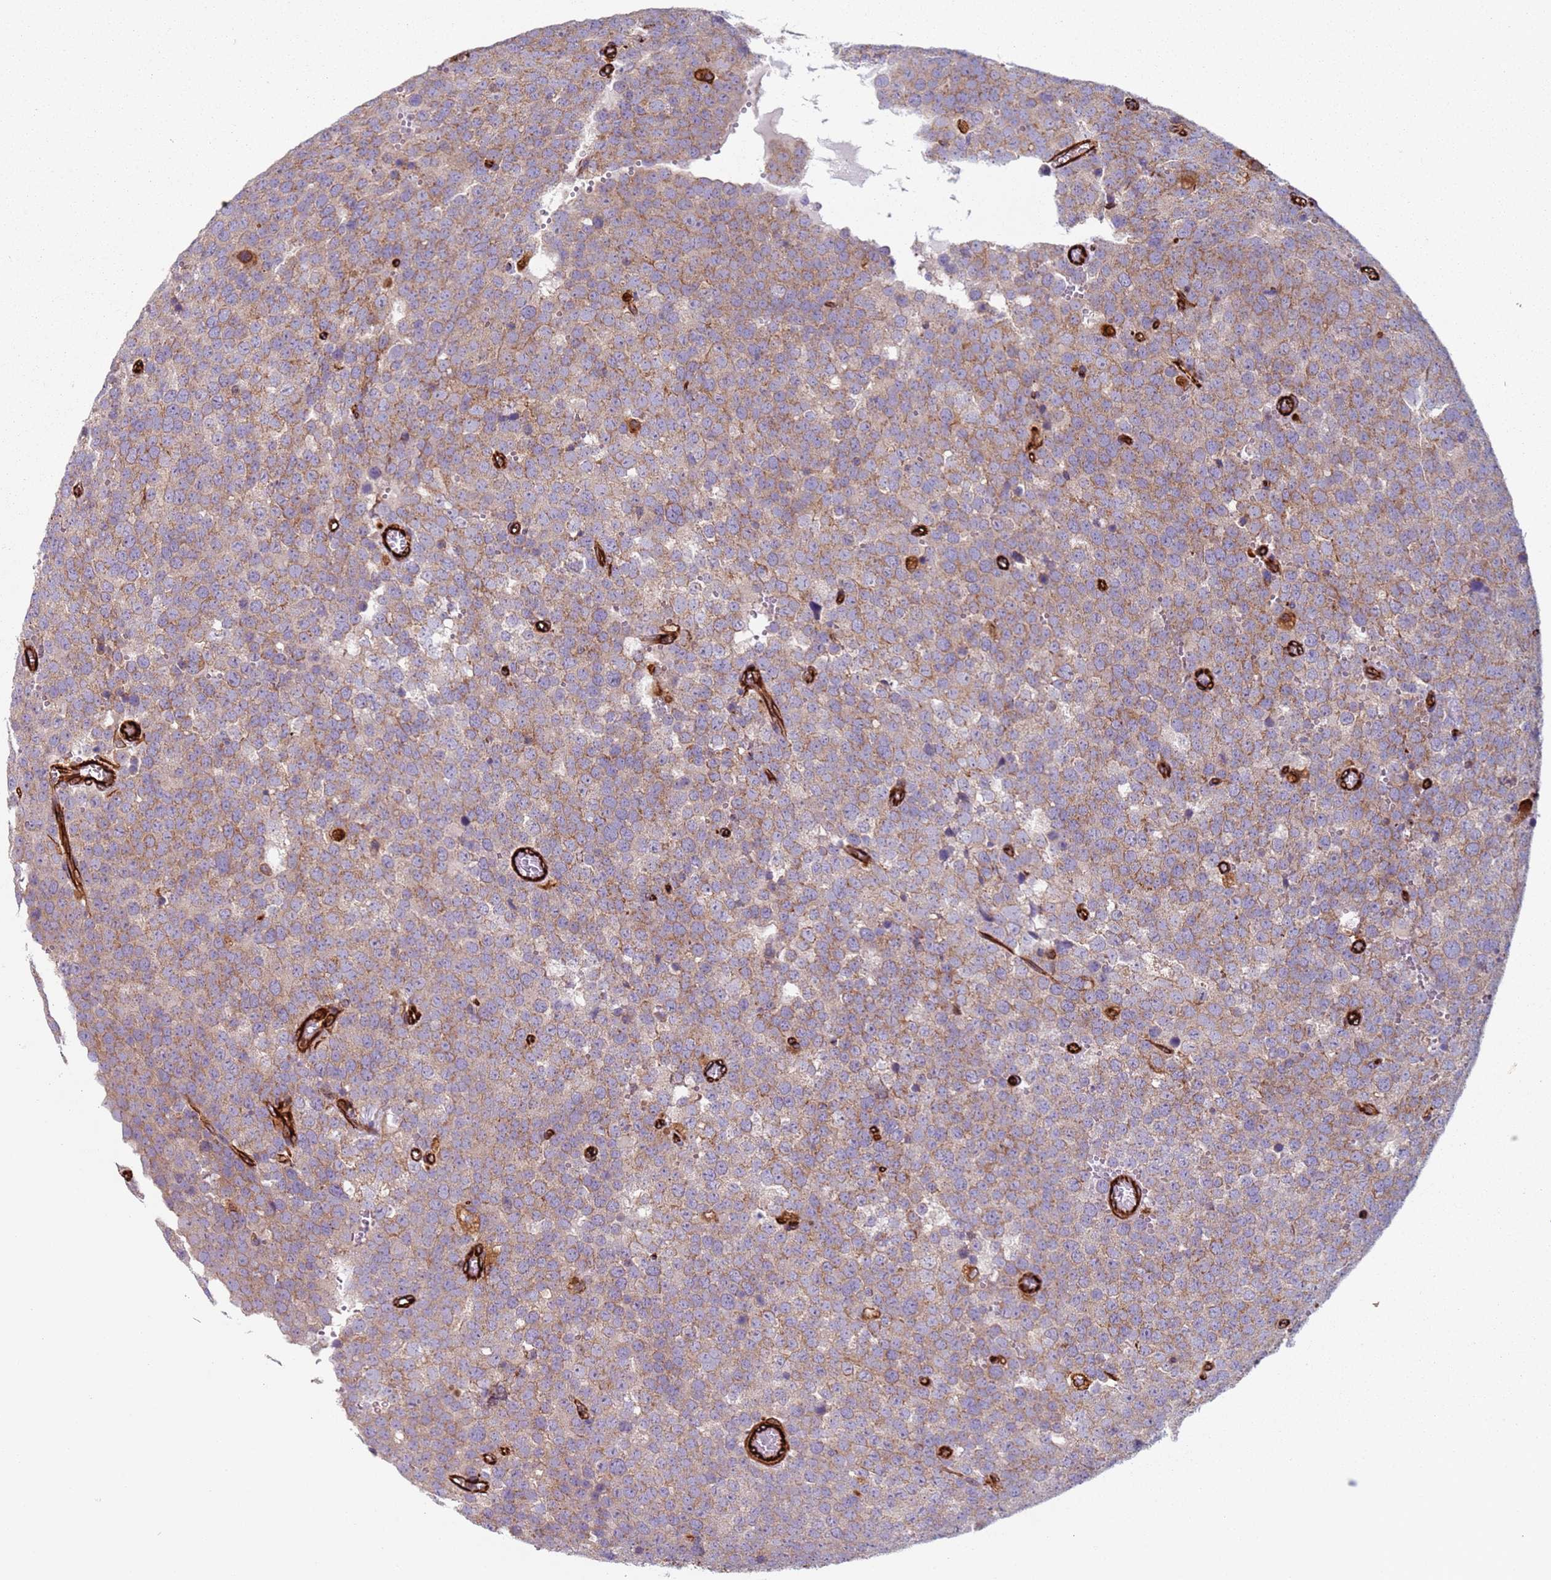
{"staining": {"intensity": "moderate", "quantity": ">75%", "location": "cytoplasmic/membranous"}, "tissue": "testis cancer", "cell_type": "Tumor cells", "image_type": "cancer", "snomed": [{"axis": "morphology", "description": "Normal tissue, NOS"}, {"axis": "morphology", "description": "Seminoma, NOS"}, {"axis": "topography", "description": "Testis"}], "caption": "Tumor cells display moderate cytoplasmic/membranous staining in approximately >75% of cells in testis cancer (seminoma). (brown staining indicates protein expression, while blue staining denotes nuclei).", "gene": "SNAPIN", "patient": {"sex": "male", "age": 71}}